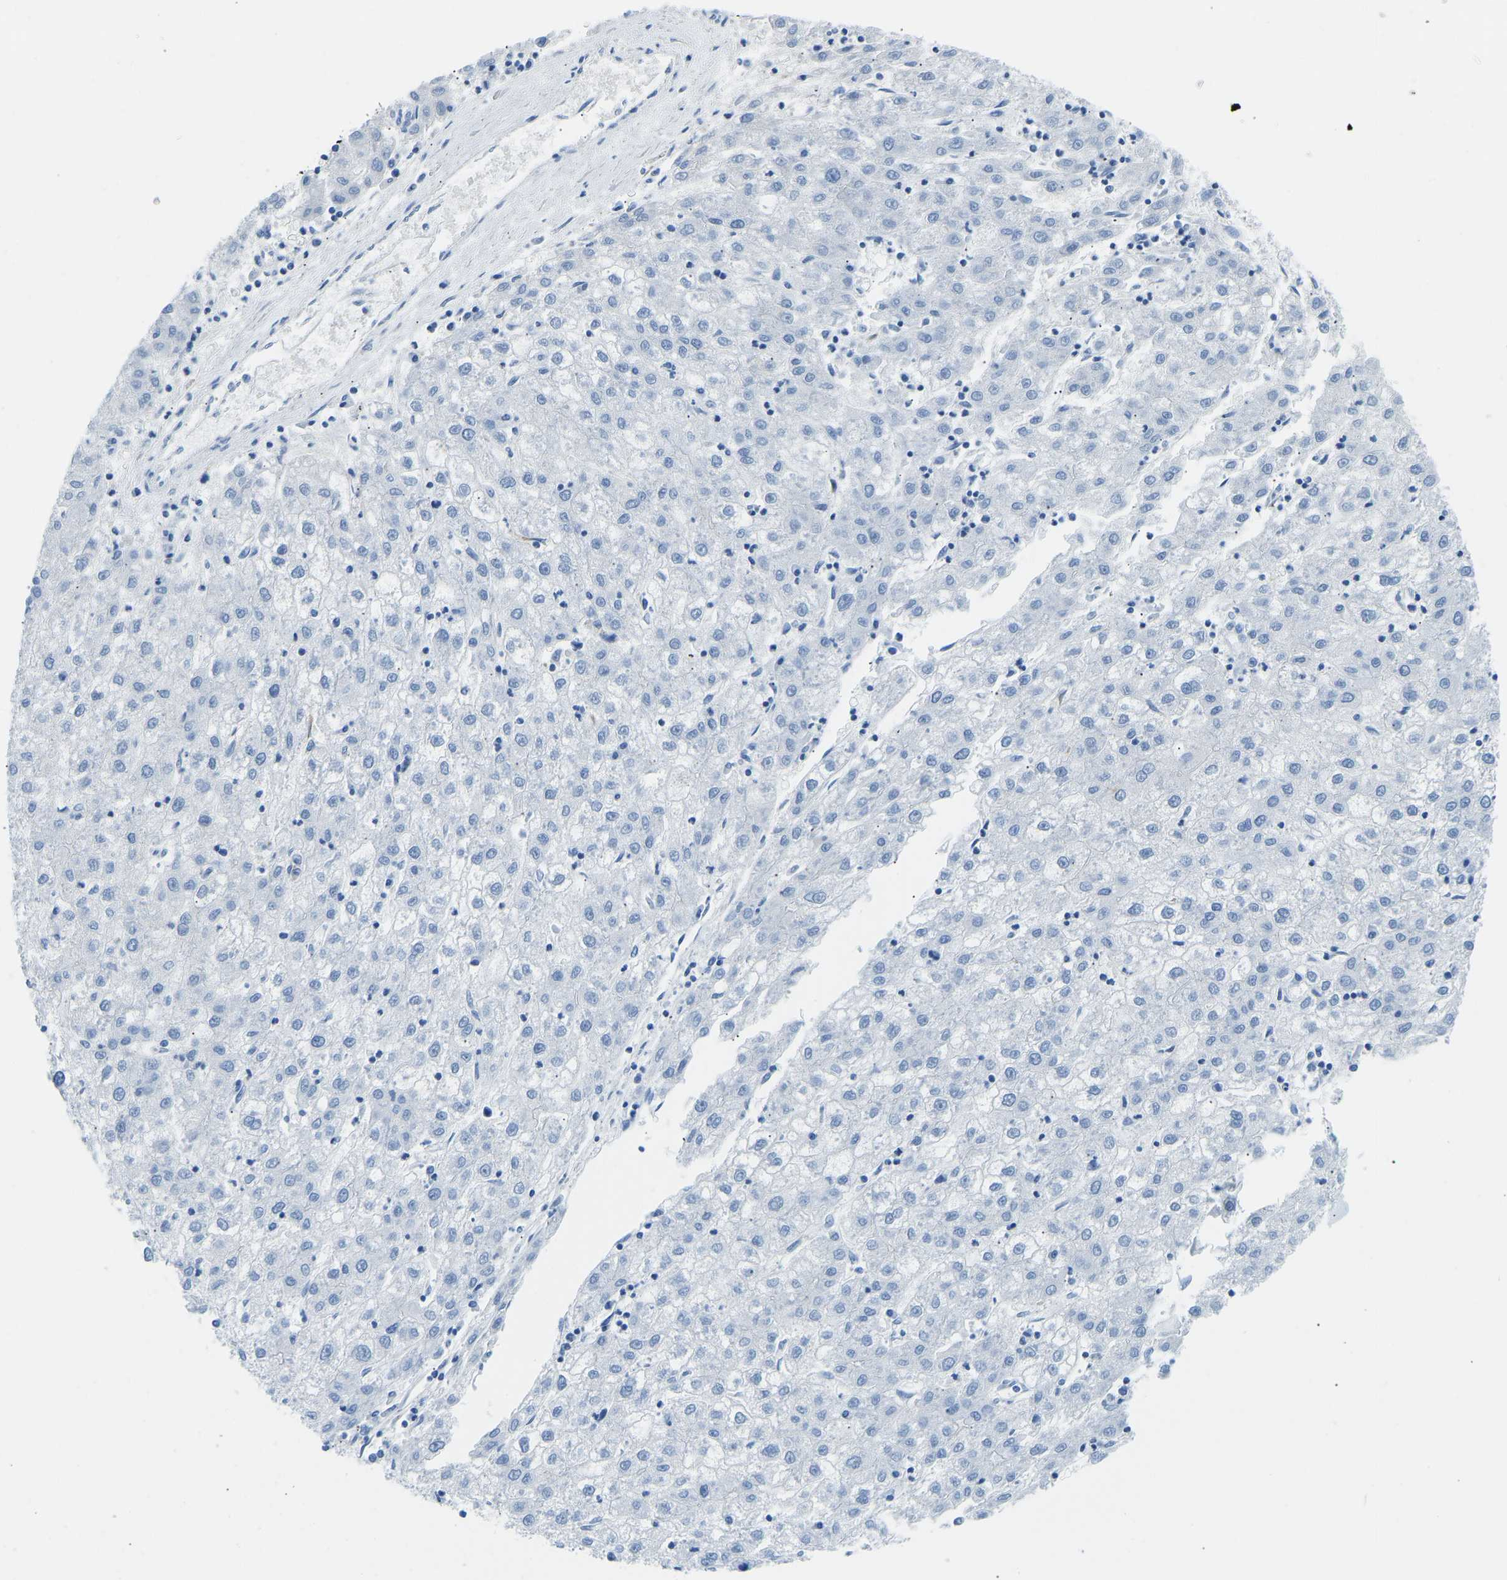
{"staining": {"intensity": "negative", "quantity": "none", "location": "none"}, "tissue": "liver cancer", "cell_type": "Tumor cells", "image_type": "cancer", "snomed": [{"axis": "morphology", "description": "Carcinoma, Hepatocellular, NOS"}, {"axis": "topography", "description": "Liver"}], "caption": "A micrograph of human liver cancer (hepatocellular carcinoma) is negative for staining in tumor cells. Nuclei are stained in blue.", "gene": "COL15A1", "patient": {"sex": "male", "age": 72}}